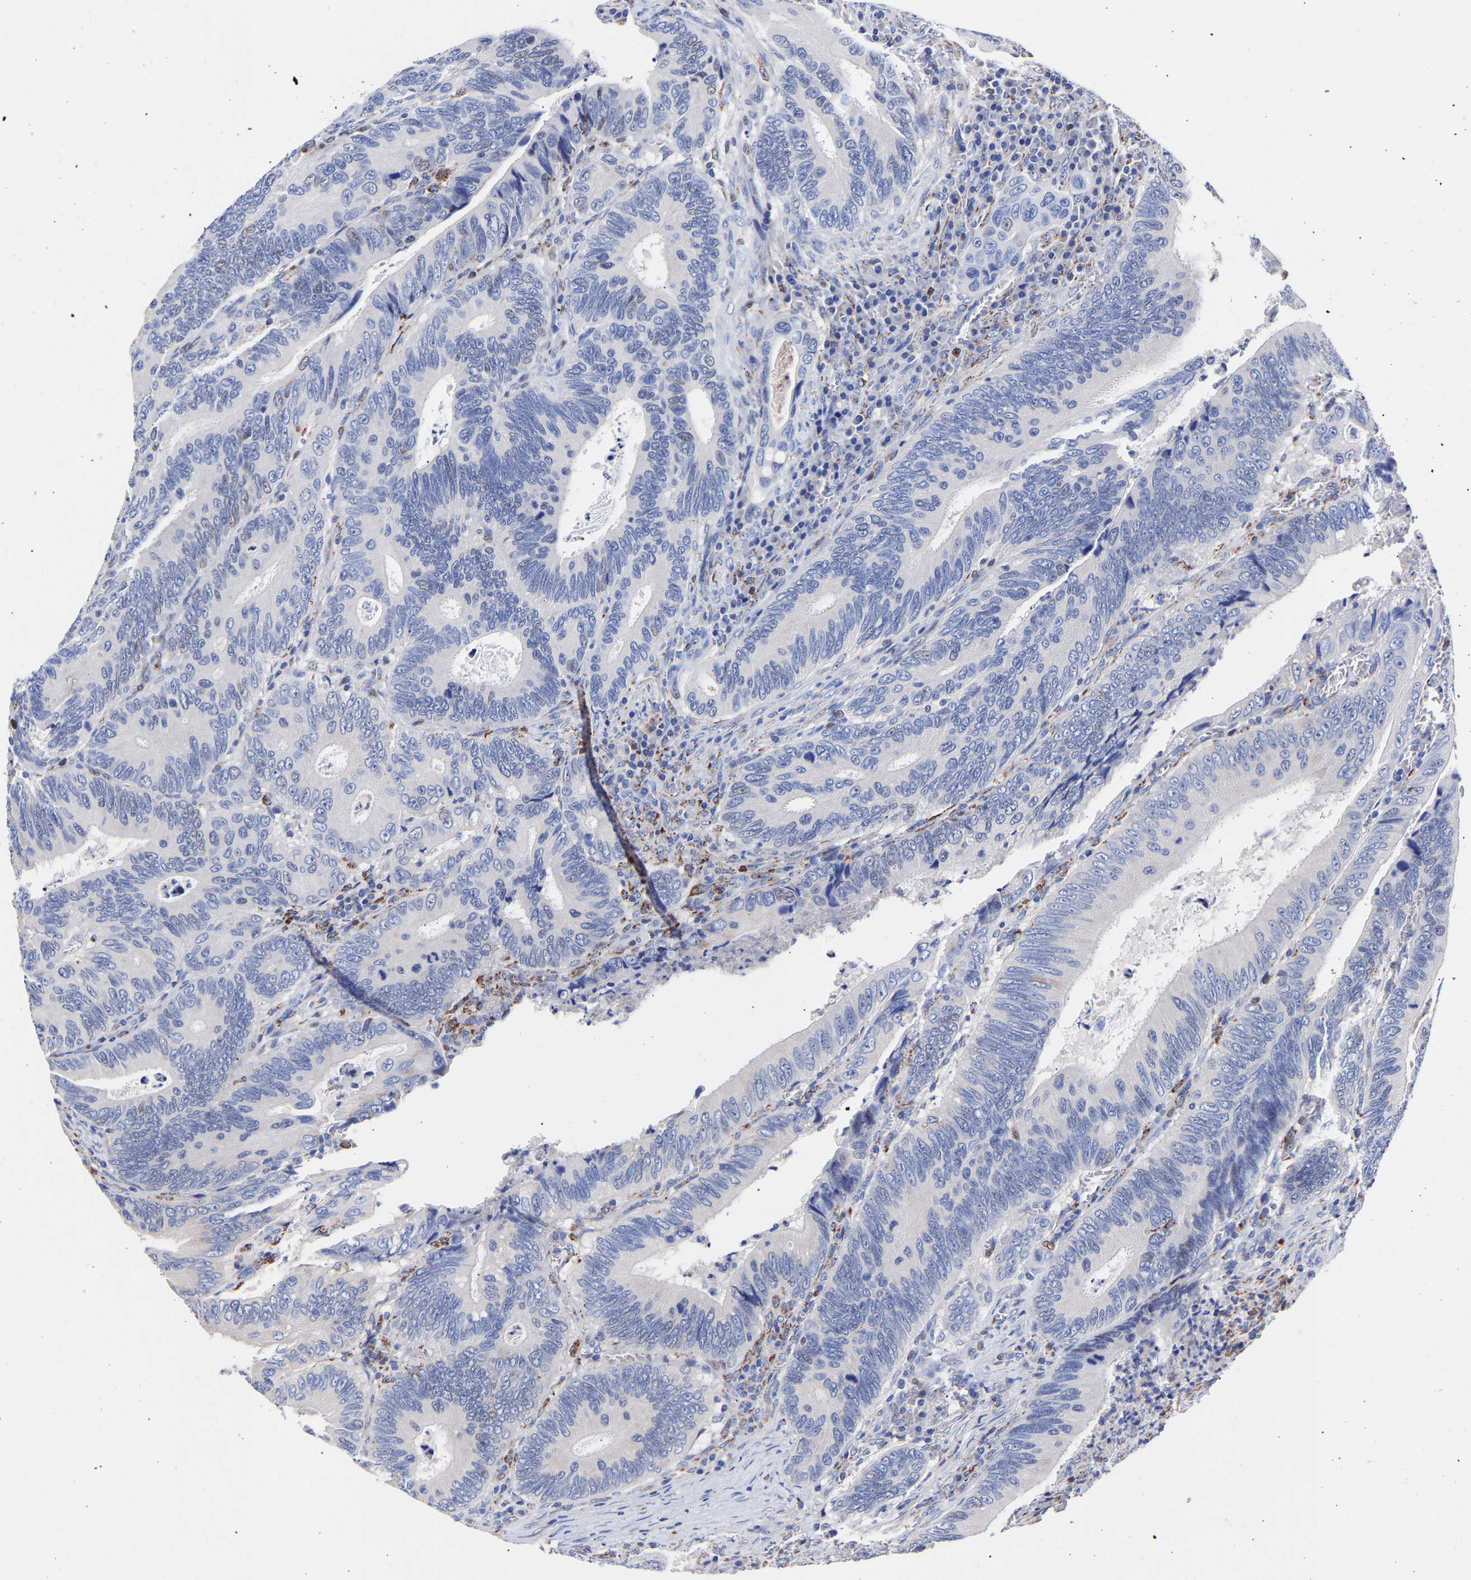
{"staining": {"intensity": "negative", "quantity": "none", "location": "none"}, "tissue": "colorectal cancer", "cell_type": "Tumor cells", "image_type": "cancer", "snomed": [{"axis": "morphology", "description": "Inflammation, NOS"}, {"axis": "morphology", "description": "Adenocarcinoma, NOS"}, {"axis": "topography", "description": "Colon"}], "caption": "An immunohistochemistry (IHC) image of adenocarcinoma (colorectal) is shown. There is no staining in tumor cells of adenocarcinoma (colorectal).", "gene": "SEM1", "patient": {"sex": "male", "age": 72}}